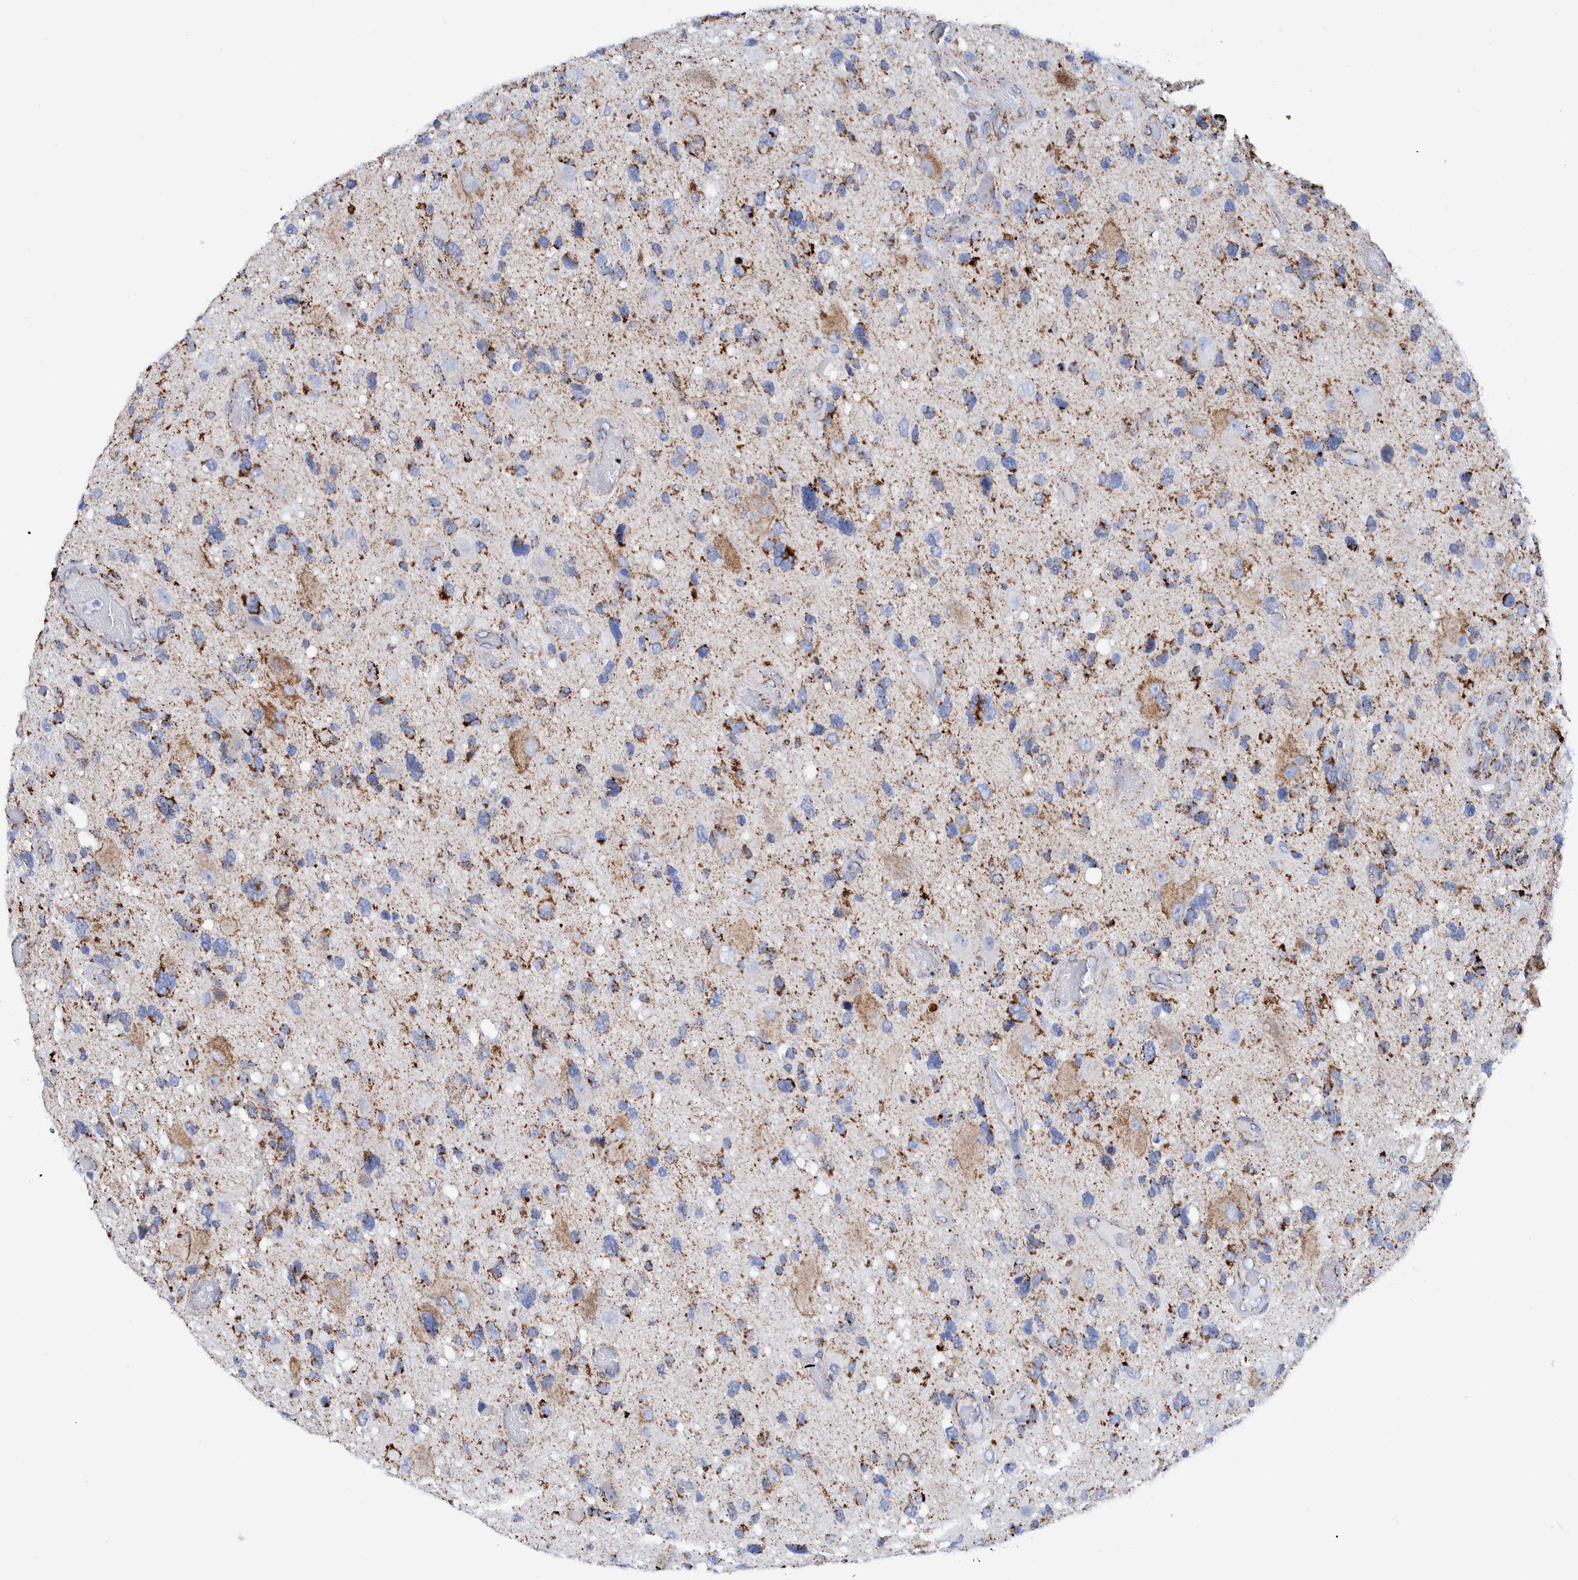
{"staining": {"intensity": "moderate", "quantity": "25%-75%", "location": "cytoplasmic/membranous"}, "tissue": "glioma", "cell_type": "Tumor cells", "image_type": "cancer", "snomed": [{"axis": "morphology", "description": "Glioma, malignant, High grade"}, {"axis": "topography", "description": "Brain"}], "caption": "Protein staining reveals moderate cytoplasmic/membranous expression in about 25%-75% of tumor cells in glioma.", "gene": "DECR1", "patient": {"sex": "male", "age": 33}}